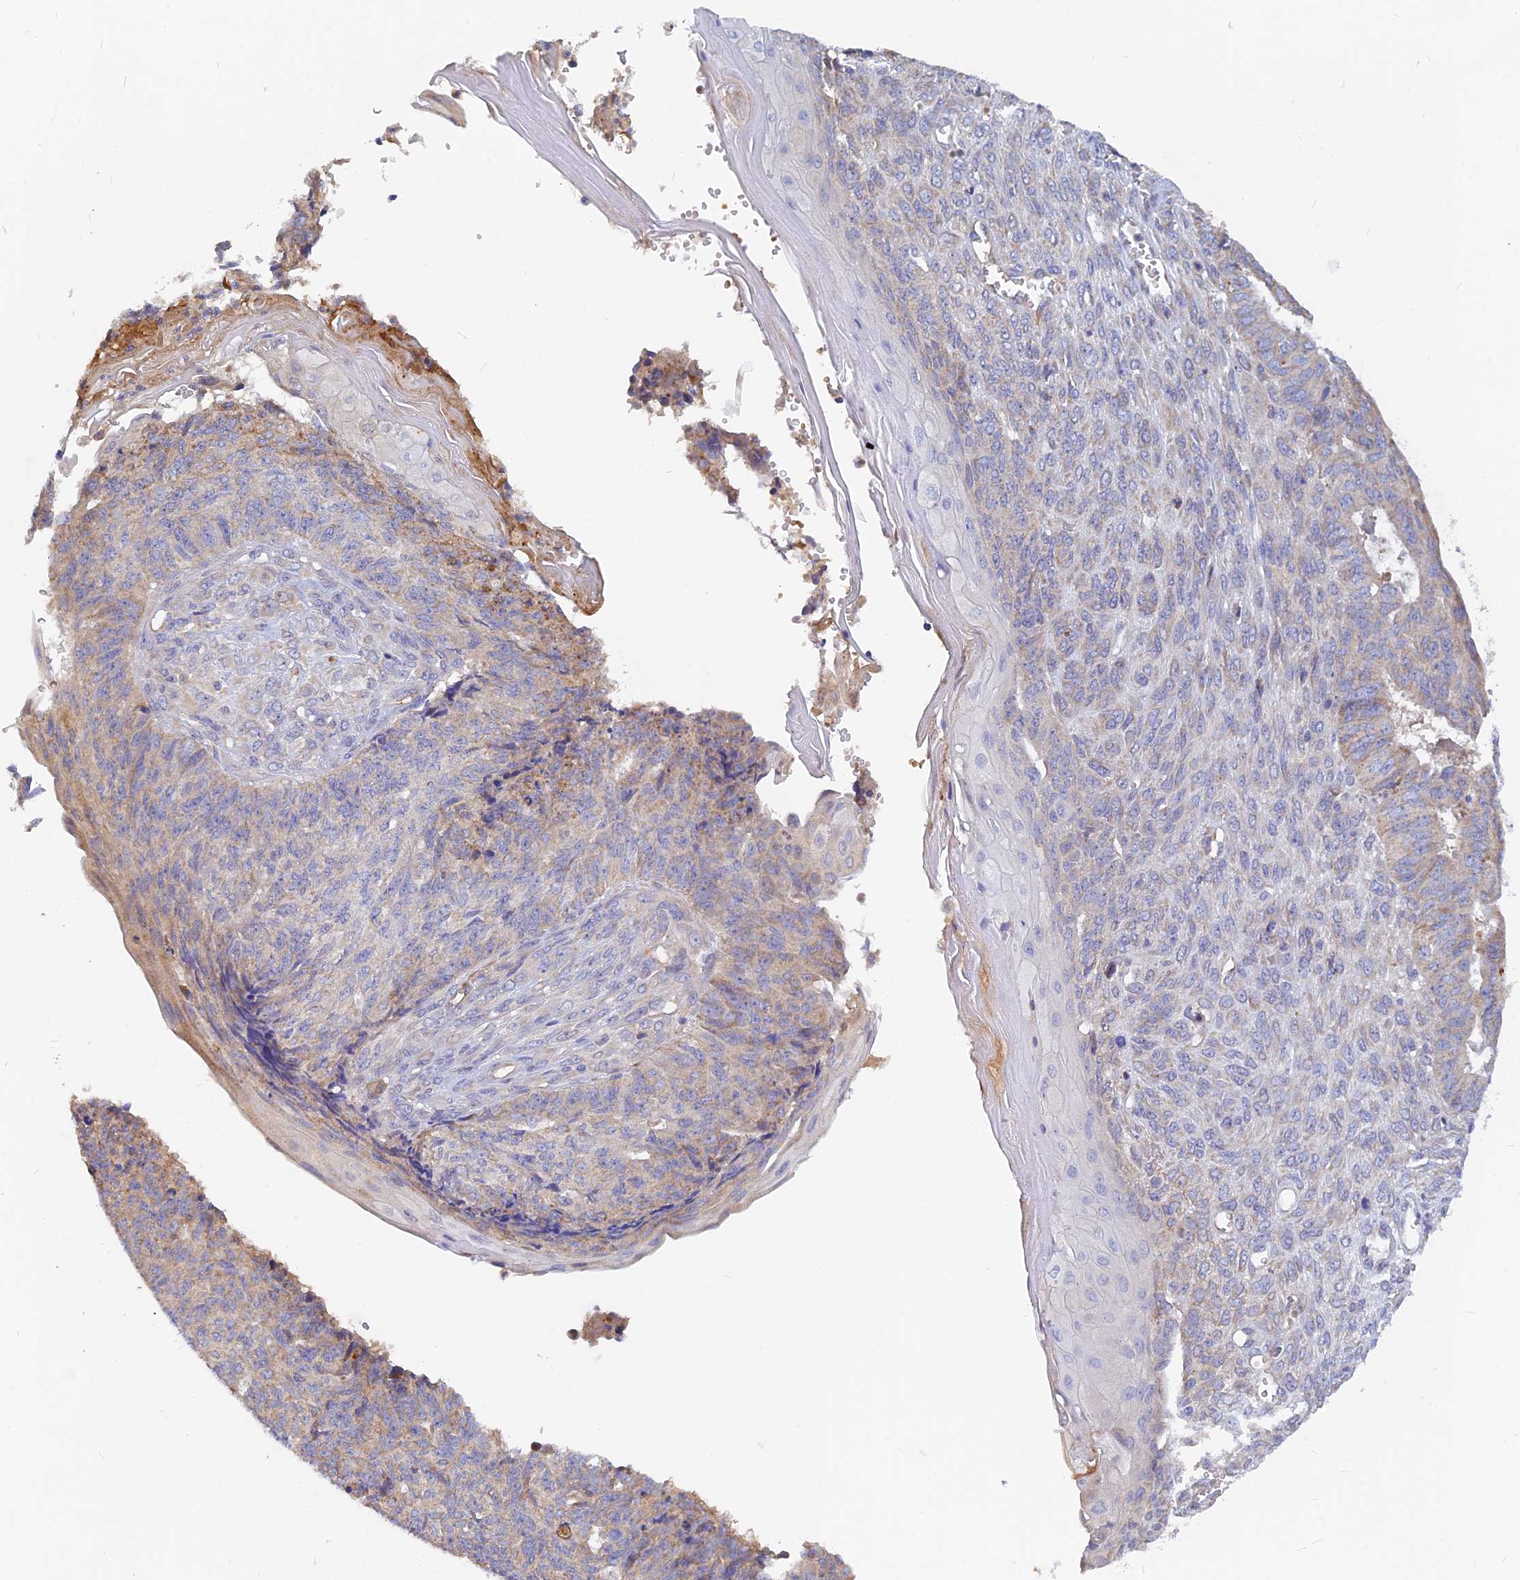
{"staining": {"intensity": "weak", "quantity": "<25%", "location": "cytoplasmic/membranous"}, "tissue": "endometrial cancer", "cell_type": "Tumor cells", "image_type": "cancer", "snomed": [{"axis": "morphology", "description": "Adenocarcinoma, NOS"}, {"axis": "topography", "description": "Endometrium"}], "caption": "Immunohistochemical staining of human endometrial cancer demonstrates no significant expression in tumor cells.", "gene": "CACNA1B", "patient": {"sex": "female", "age": 32}}